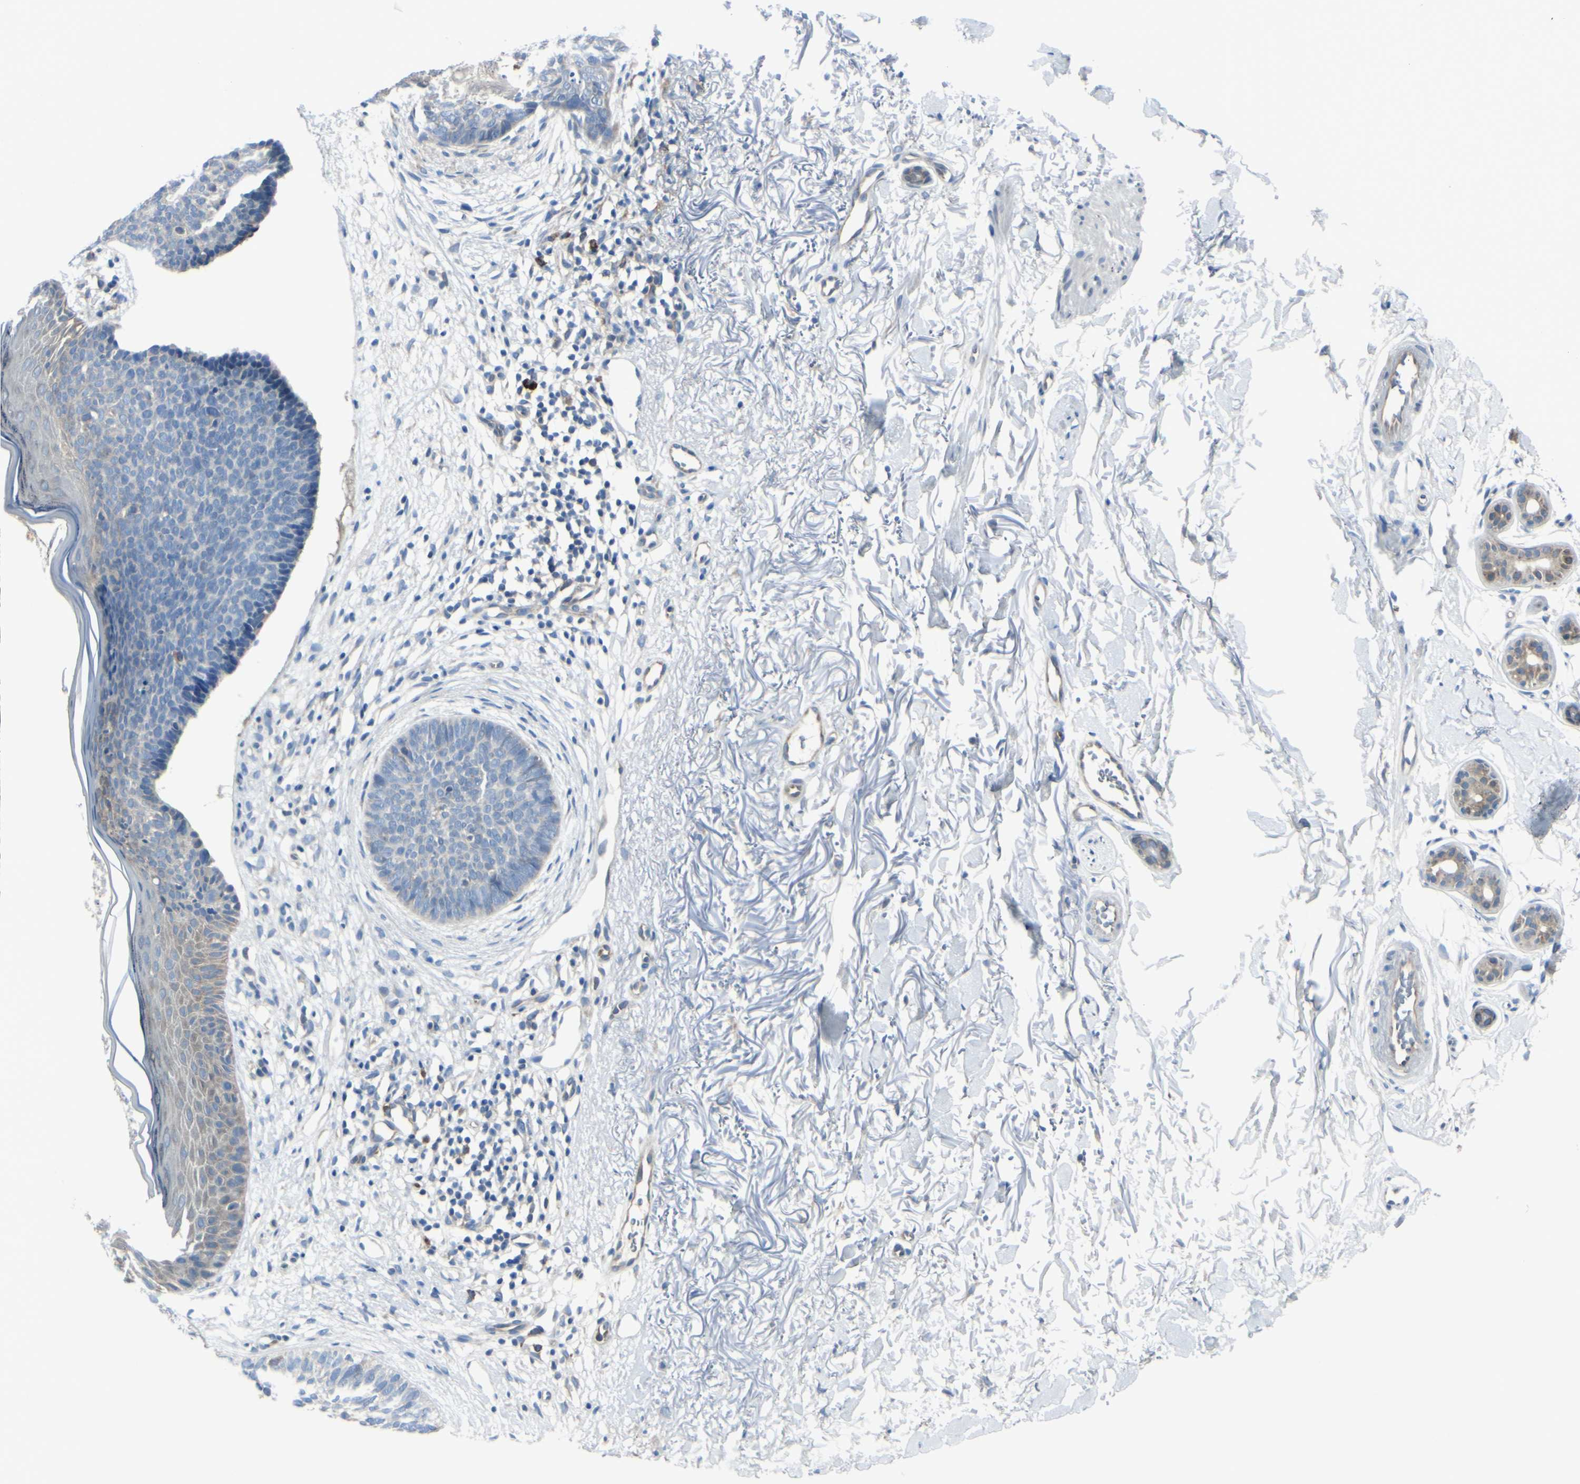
{"staining": {"intensity": "weak", "quantity": "<25%", "location": "cytoplasmic/membranous"}, "tissue": "skin cancer", "cell_type": "Tumor cells", "image_type": "cancer", "snomed": [{"axis": "morphology", "description": "Basal cell carcinoma"}, {"axis": "topography", "description": "Skin"}], "caption": "Histopathology image shows no protein expression in tumor cells of skin basal cell carcinoma tissue.", "gene": "SELENOS", "patient": {"sex": "female", "age": 70}}